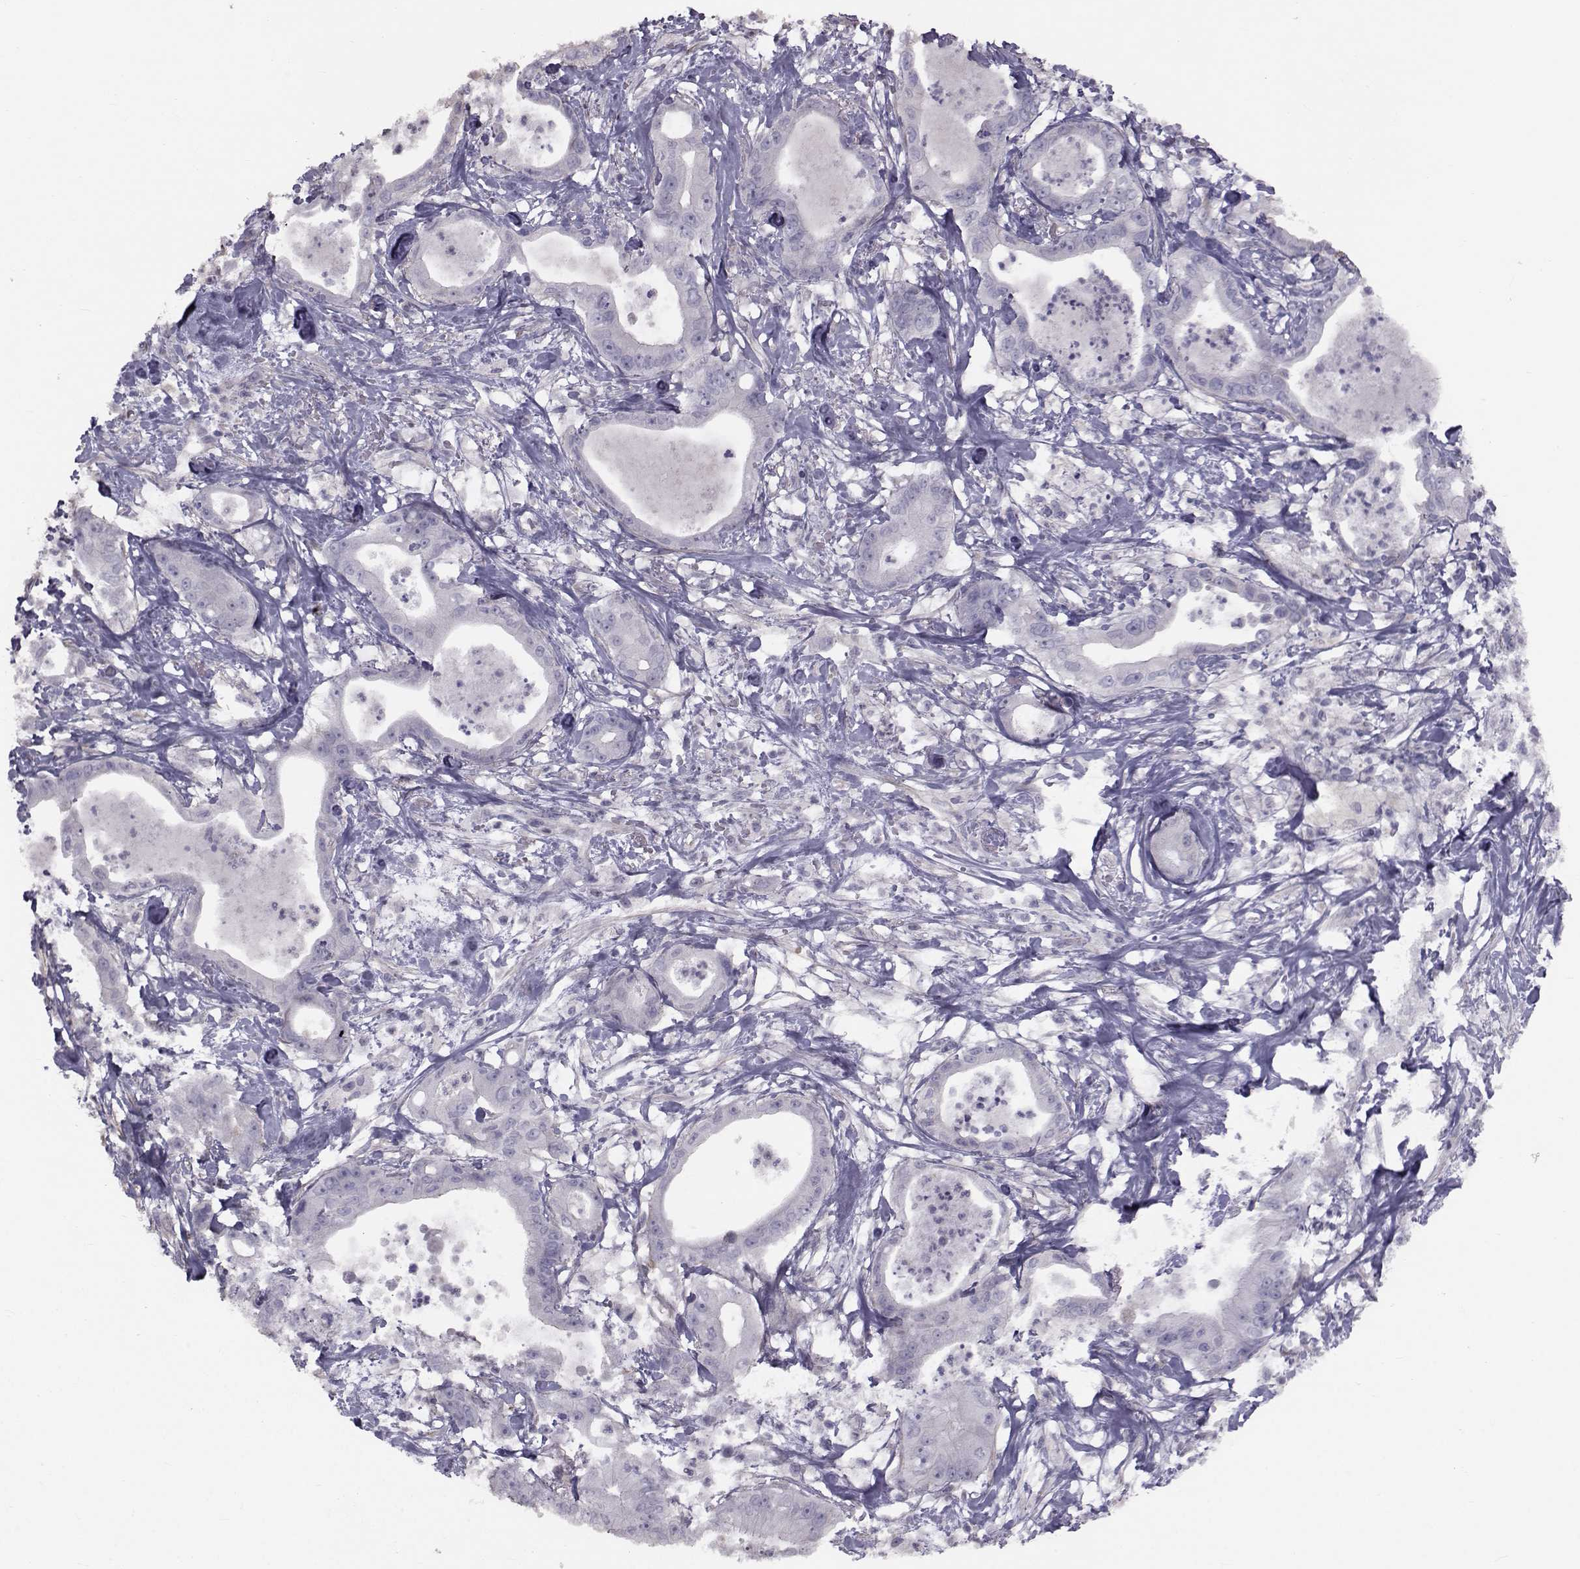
{"staining": {"intensity": "negative", "quantity": "none", "location": "none"}, "tissue": "pancreatic cancer", "cell_type": "Tumor cells", "image_type": "cancer", "snomed": [{"axis": "morphology", "description": "Adenocarcinoma, NOS"}, {"axis": "topography", "description": "Pancreas"}], "caption": "Adenocarcinoma (pancreatic) was stained to show a protein in brown. There is no significant expression in tumor cells.", "gene": "GARIN3", "patient": {"sex": "male", "age": 71}}